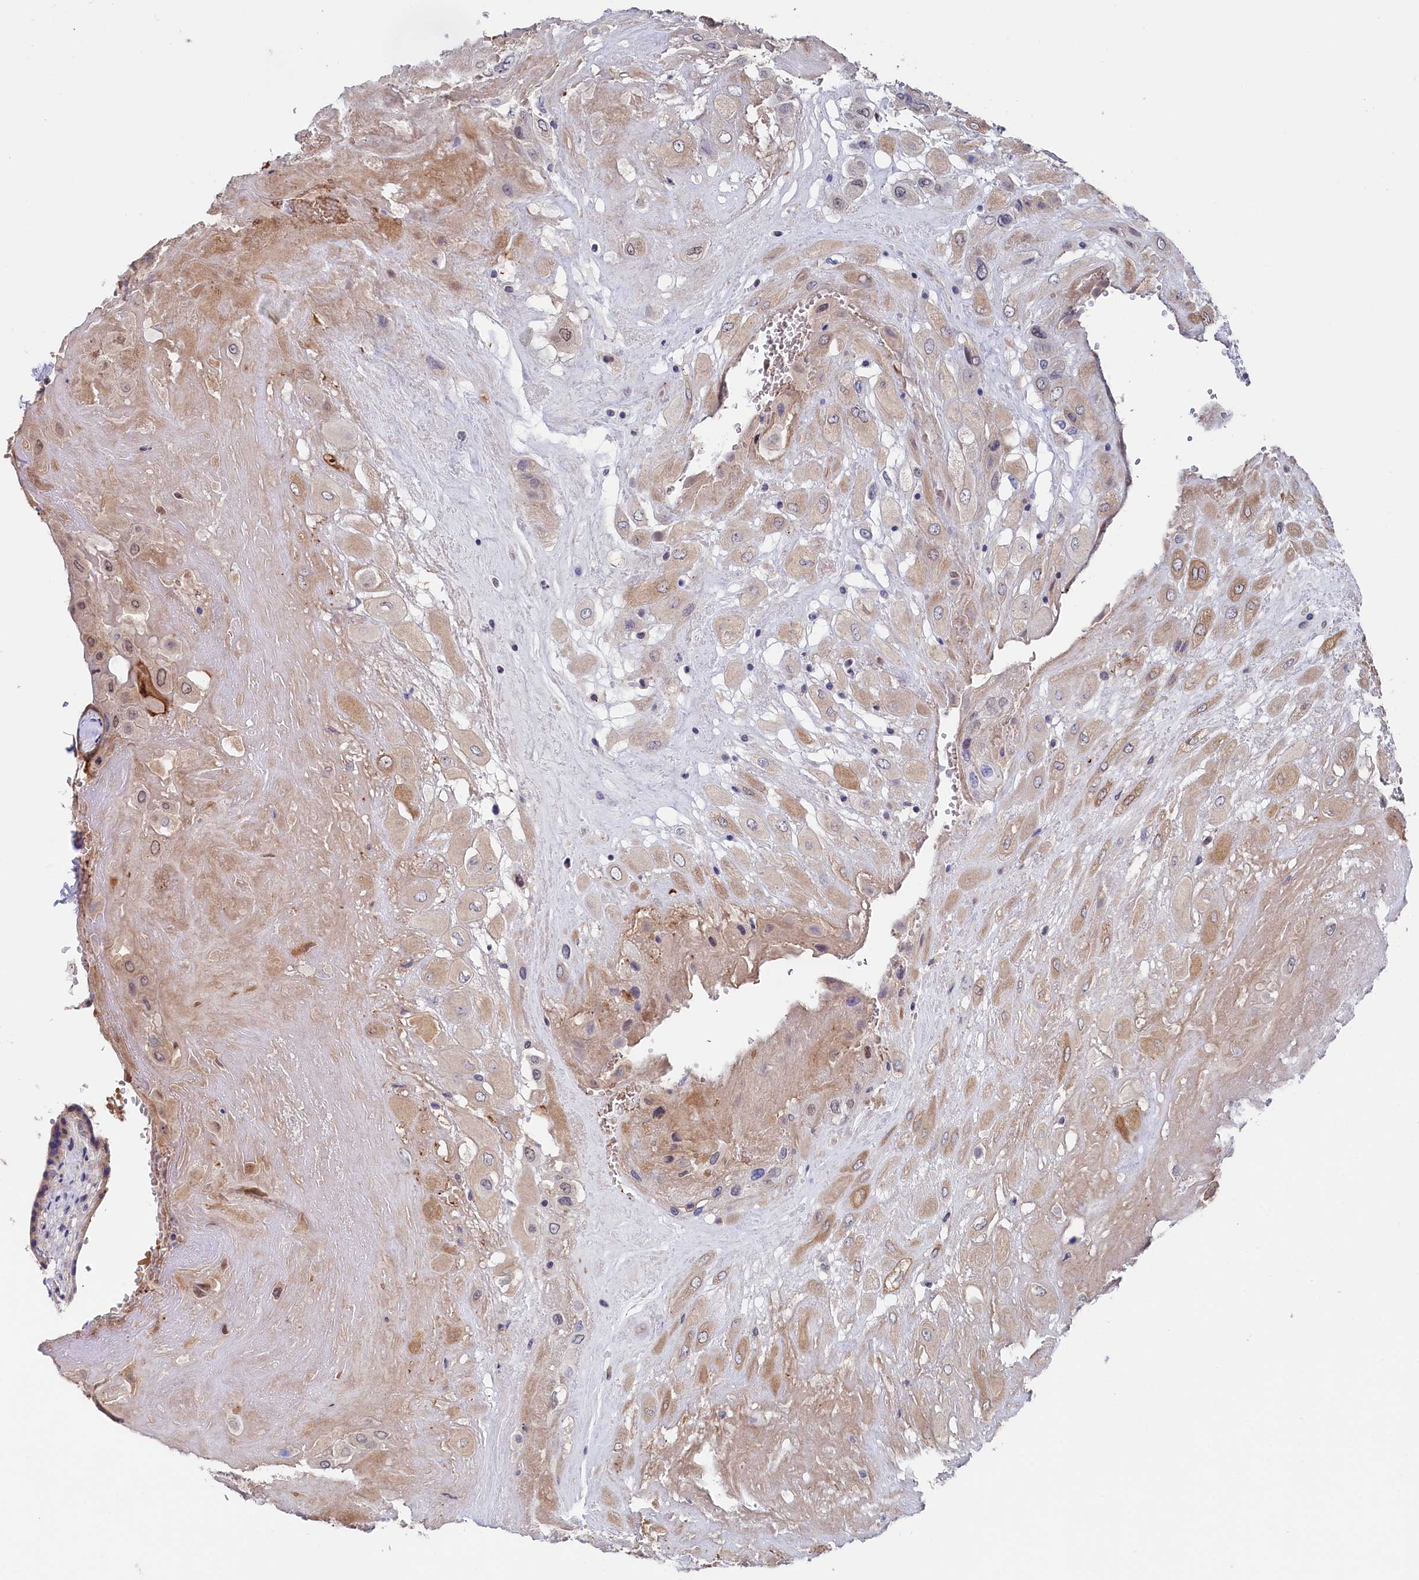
{"staining": {"intensity": "weak", "quantity": ">75%", "location": "cytoplasmic/membranous"}, "tissue": "placenta", "cell_type": "Decidual cells", "image_type": "normal", "snomed": [{"axis": "morphology", "description": "Normal tissue, NOS"}, {"axis": "topography", "description": "Placenta"}], "caption": "Placenta stained with immunohistochemistry displays weak cytoplasmic/membranous positivity in about >75% of decidual cells. (IHC, brightfield microscopy, high magnification).", "gene": "TIGD4", "patient": {"sex": "female", "age": 37}}